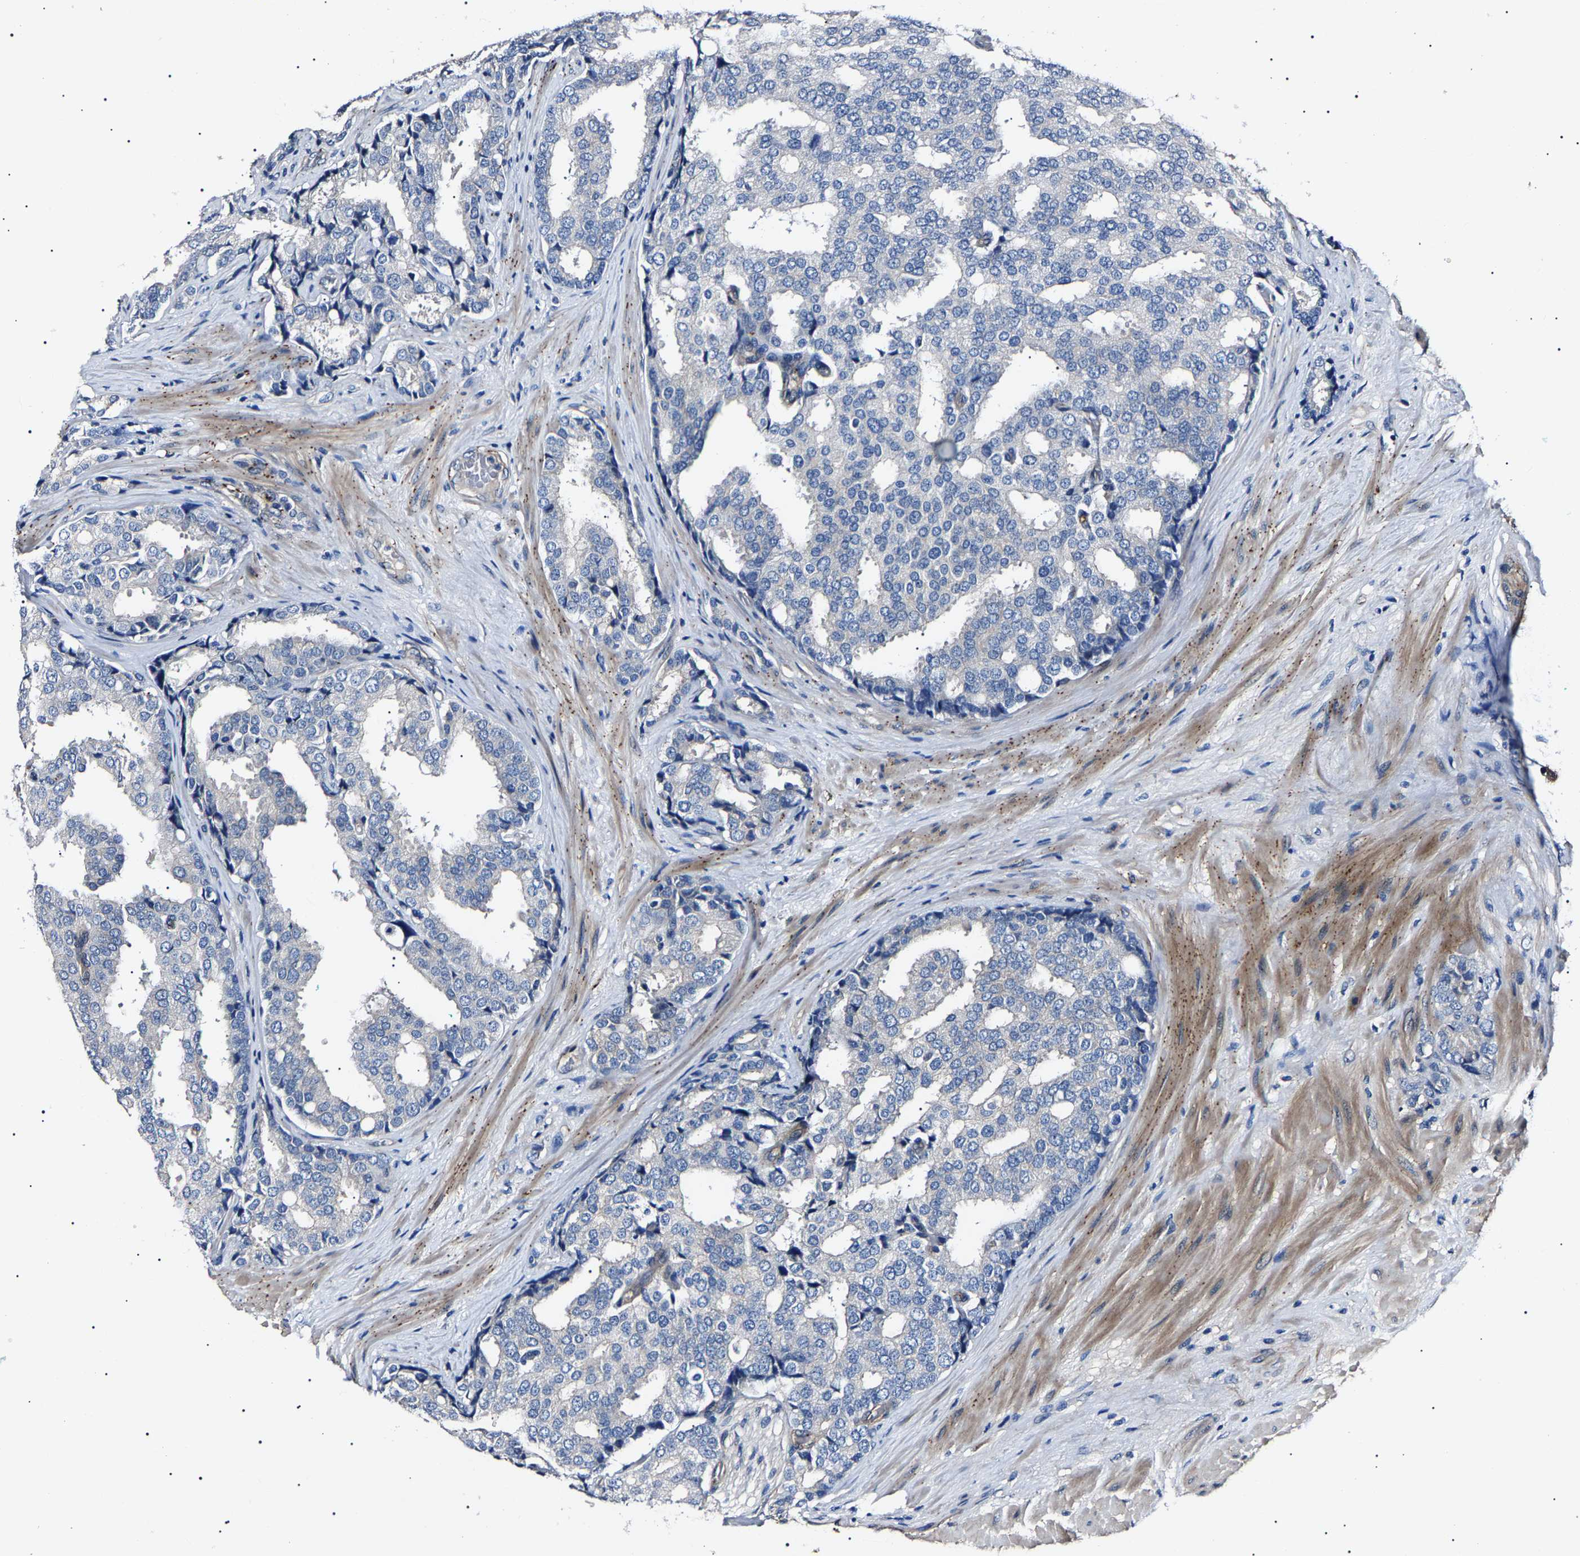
{"staining": {"intensity": "negative", "quantity": "none", "location": "none"}, "tissue": "prostate cancer", "cell_type": "Tumor cells", "image_type": "cancer", "snomed": [{"axis": "morphology", "description": "Adenocarcinoma, High grade"}, {"axis": "topography", "description": "Prostate"}], "caption": "A high-resolution image shows immunohistochemistry staining of high-grade adenocarcinoma (prostate), which shows no significant staining in tumor cells.", "gene": "KLHL42", "patient": {"sex": "male", "age": 50}}